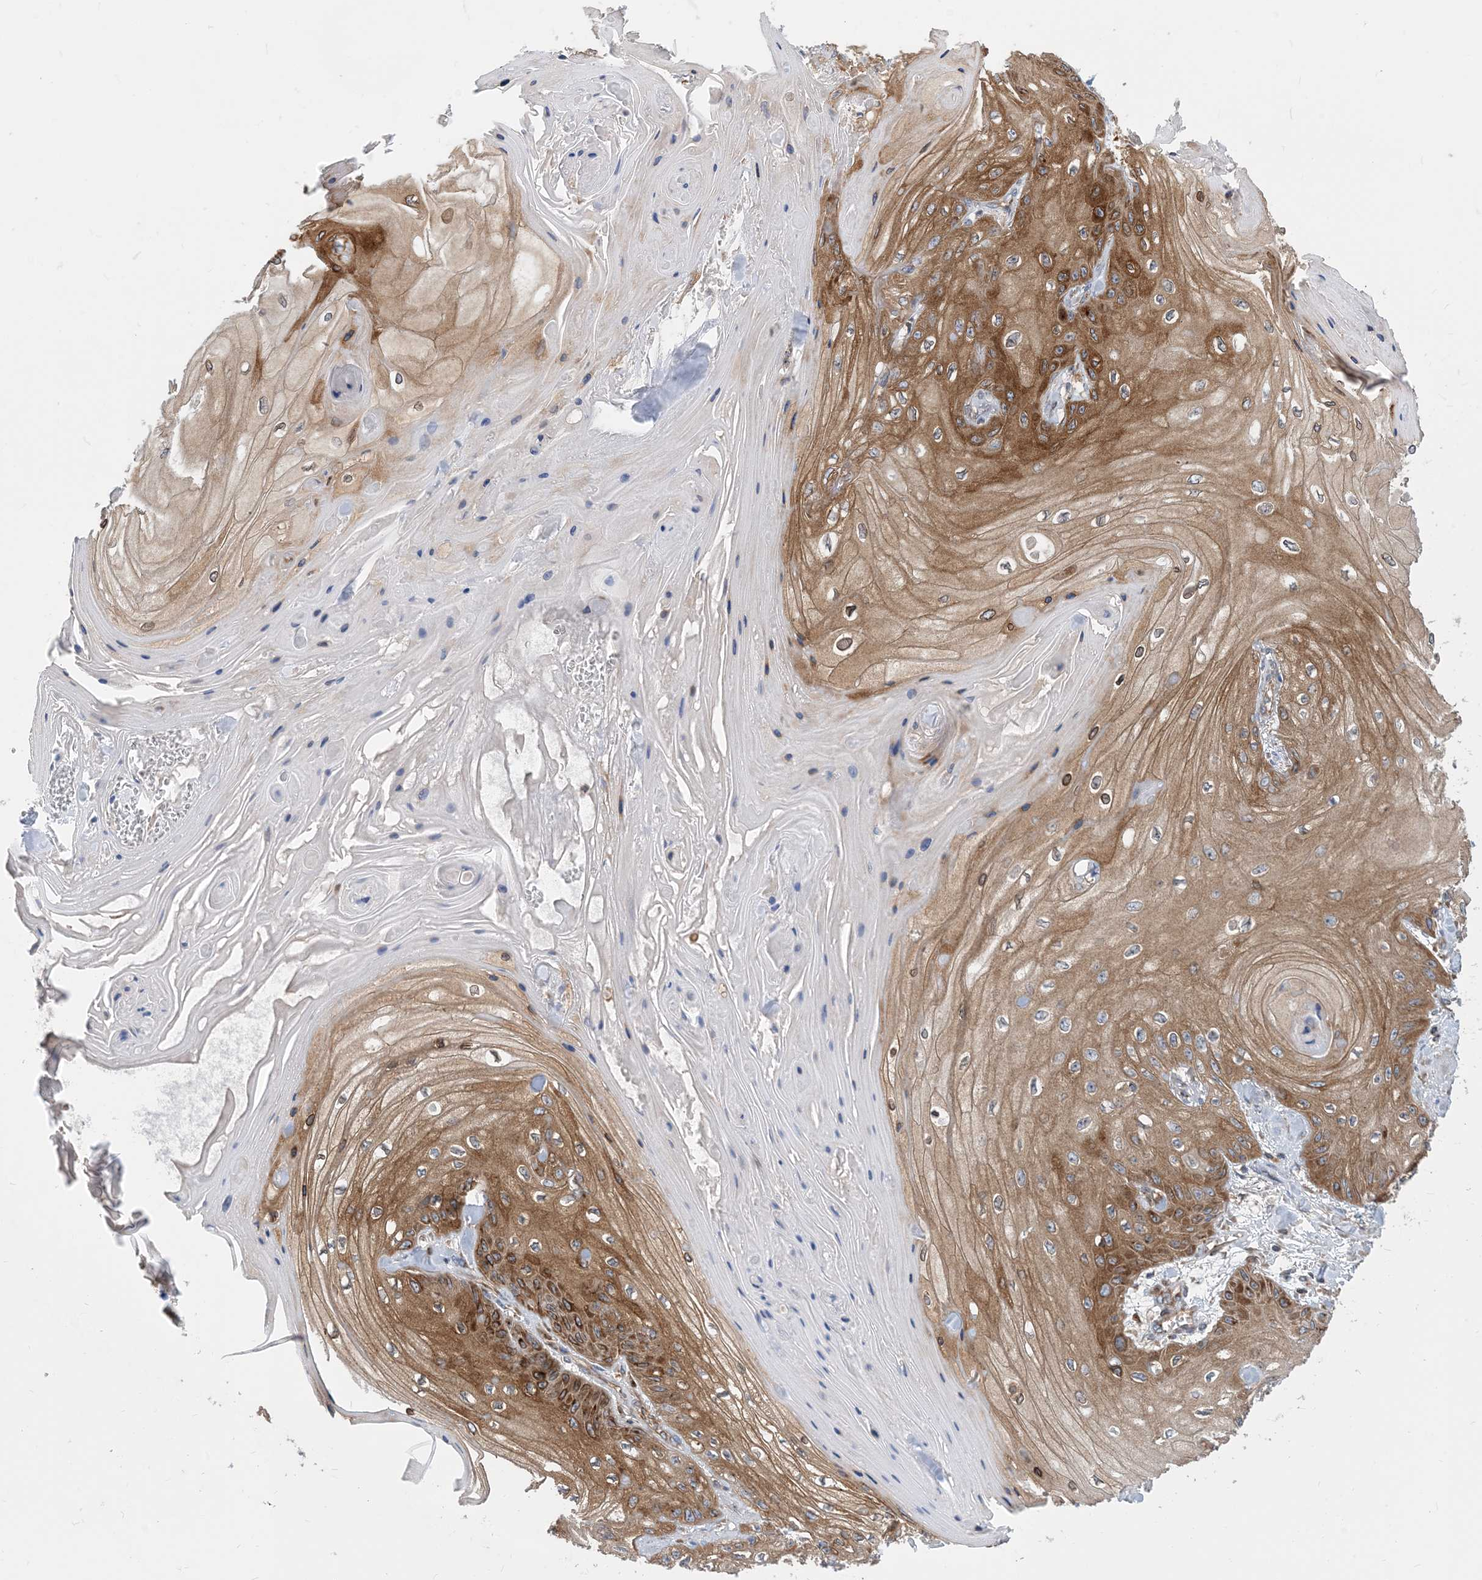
{"staining": {"intensity": "moderate", "quantity": ">75%", "location": "cytoplasmic/membranous"}, "tissue": "skin cancer", "cell_type": "Tumor cells", "image_type": "cancer", "snomed": [{"axis": "morphology", "description": "Squamous cell carcinoma, NOS"}, {"axis": "topography", "description": "Skin"}], "caption": "An image of skin cancer (squamous cell carcinoma) stained for a protein reveals moderate cytoplasmic/membranous brown staining in tumor cells.", "gene": "DYNC1LI1", "patient": {"sex": "male", "age": 74}}